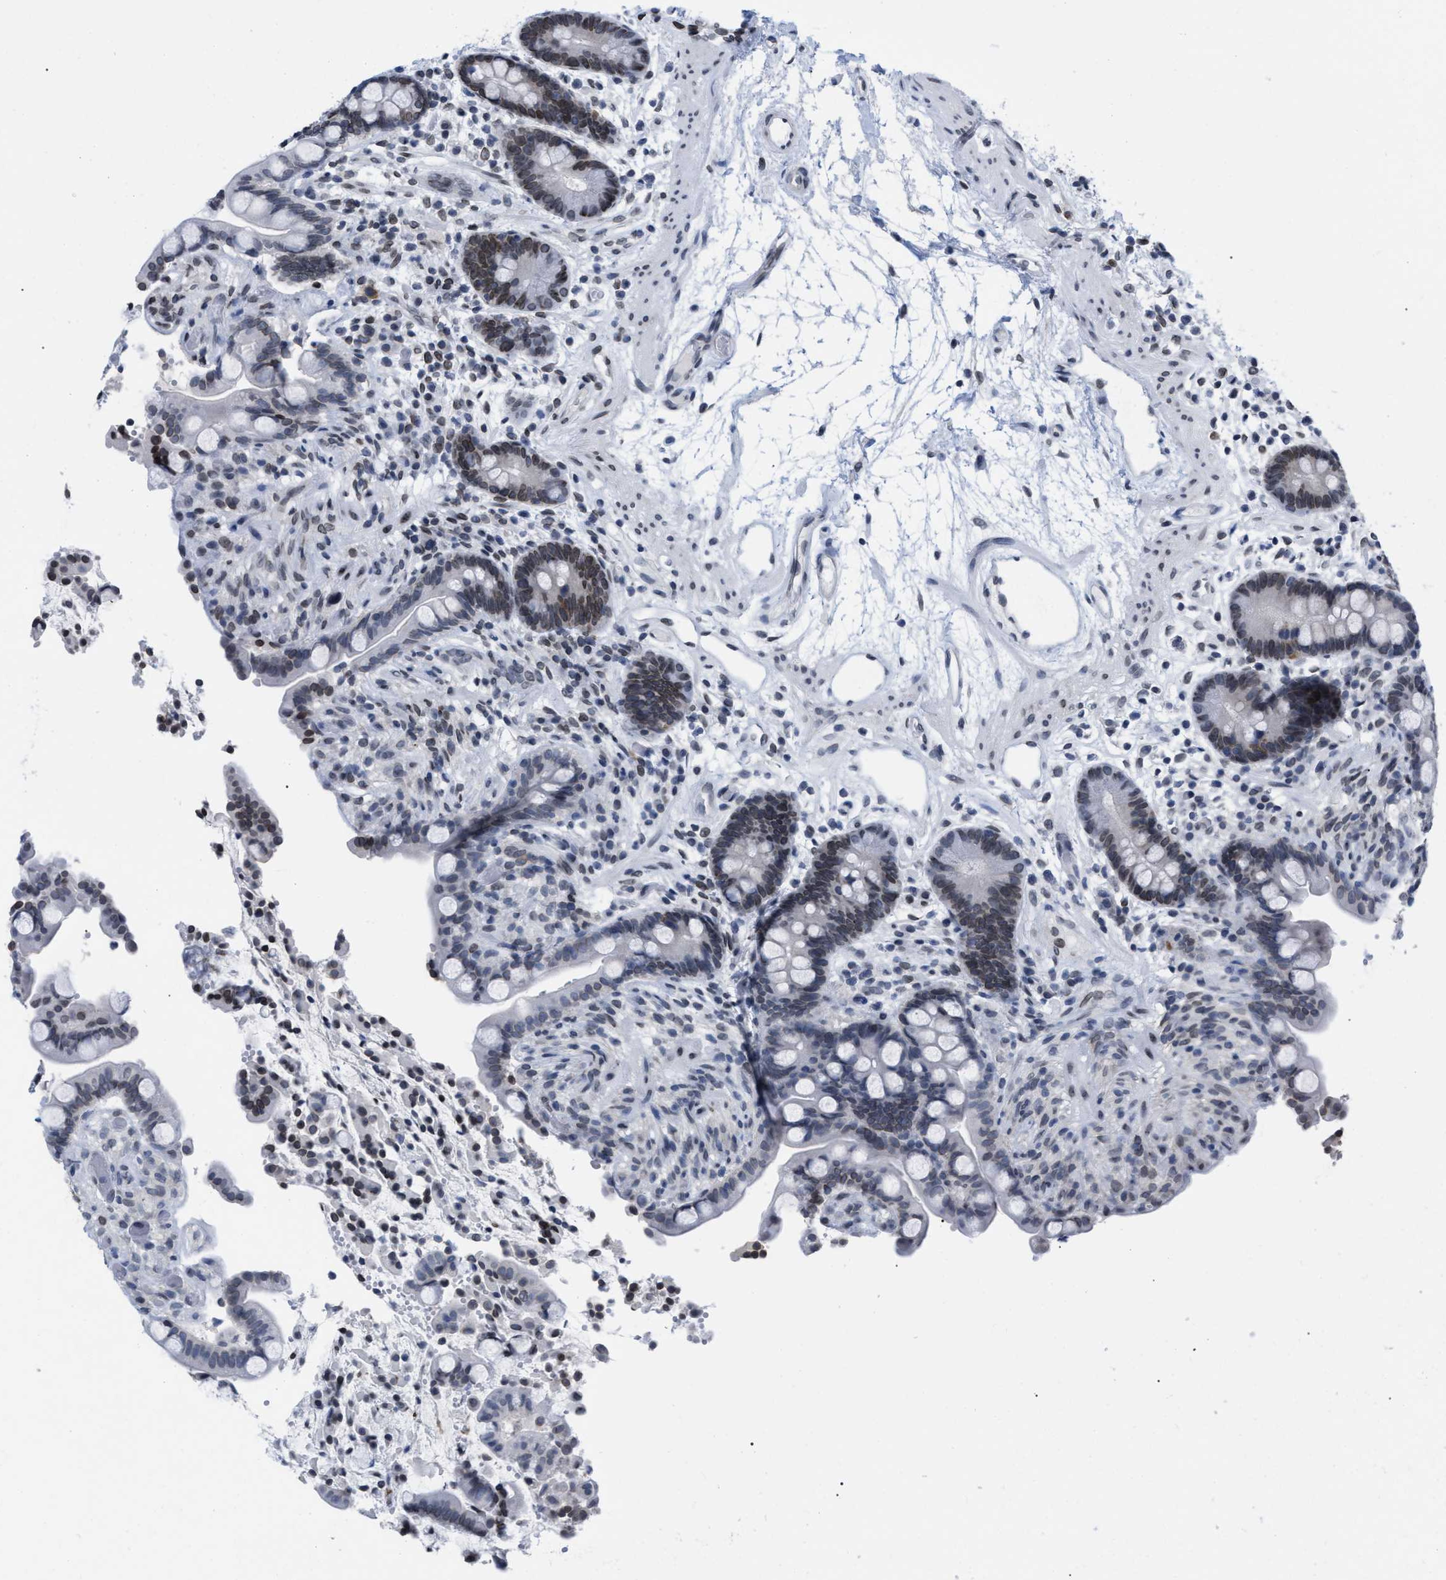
{"staining": {"intensity": "negative", "quantity": "none", "location": "none"}, "tissue": "colon", "cell_type": "Endothelial cells", "image_type": "normal", "snomed": [{"axis": "morphology", "description": "Normal tissue, NOS"}, {"axis": "topography", "description": "Colon"}], "caption": "Immunohistochemistry (IHC) histopathology image of normal colon: colon stained with DAB shows no significant protein staining in endothelial cells.", "gene": "TPR", "patient": {"sex": "male", "age": 73}}